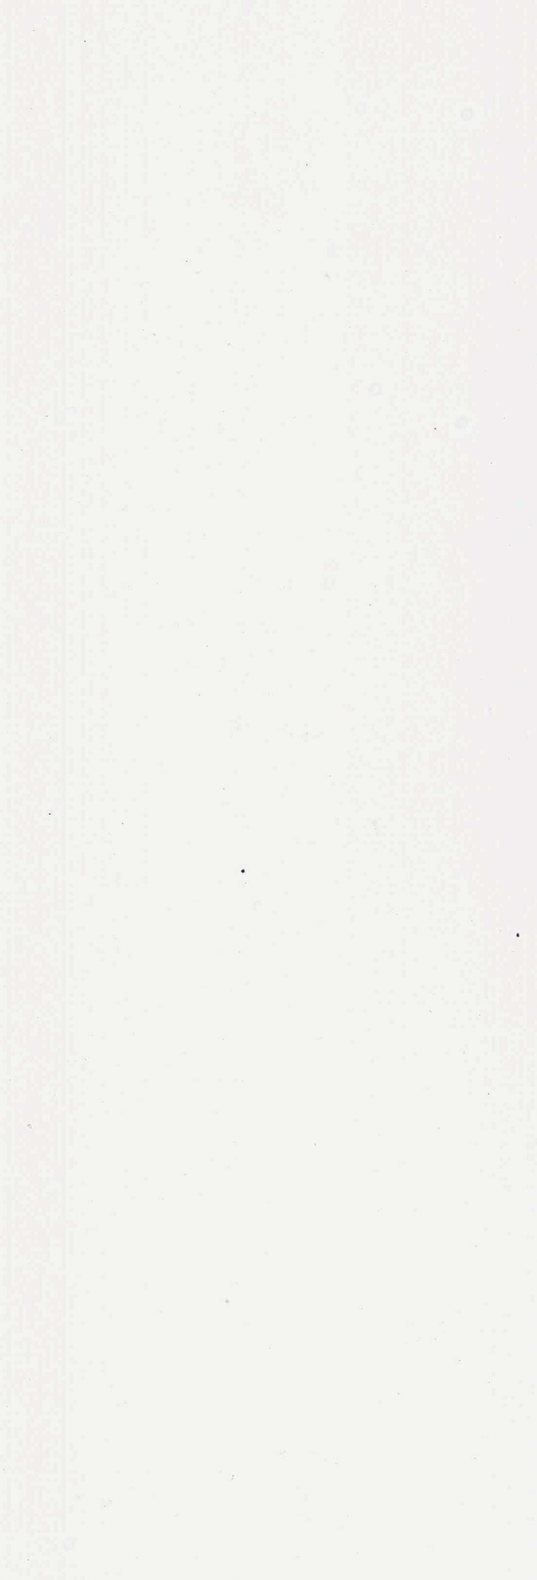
{"staining": {"intensity": "weak", "quantity": "25%-75%", "location": "cytoplasmic/membranous"}, "tissue": "salivary gland", "cell_type": "Glandular cells", "image_type": "normal", "snomed": [{"axis": "morphology", "description": "Normal tissue, NOS"}, {"axis": "topography", "description": "Salivary gland"}], "caption": "Immunohistochemistry (DAB) staining of unremarkable human salivary gland displays weak cytoplasmic/membranous protein positivity in about 25%-75% of glandular cells.", "gene": "EGFR", "patient": {"sex": "female", "age": 55}}